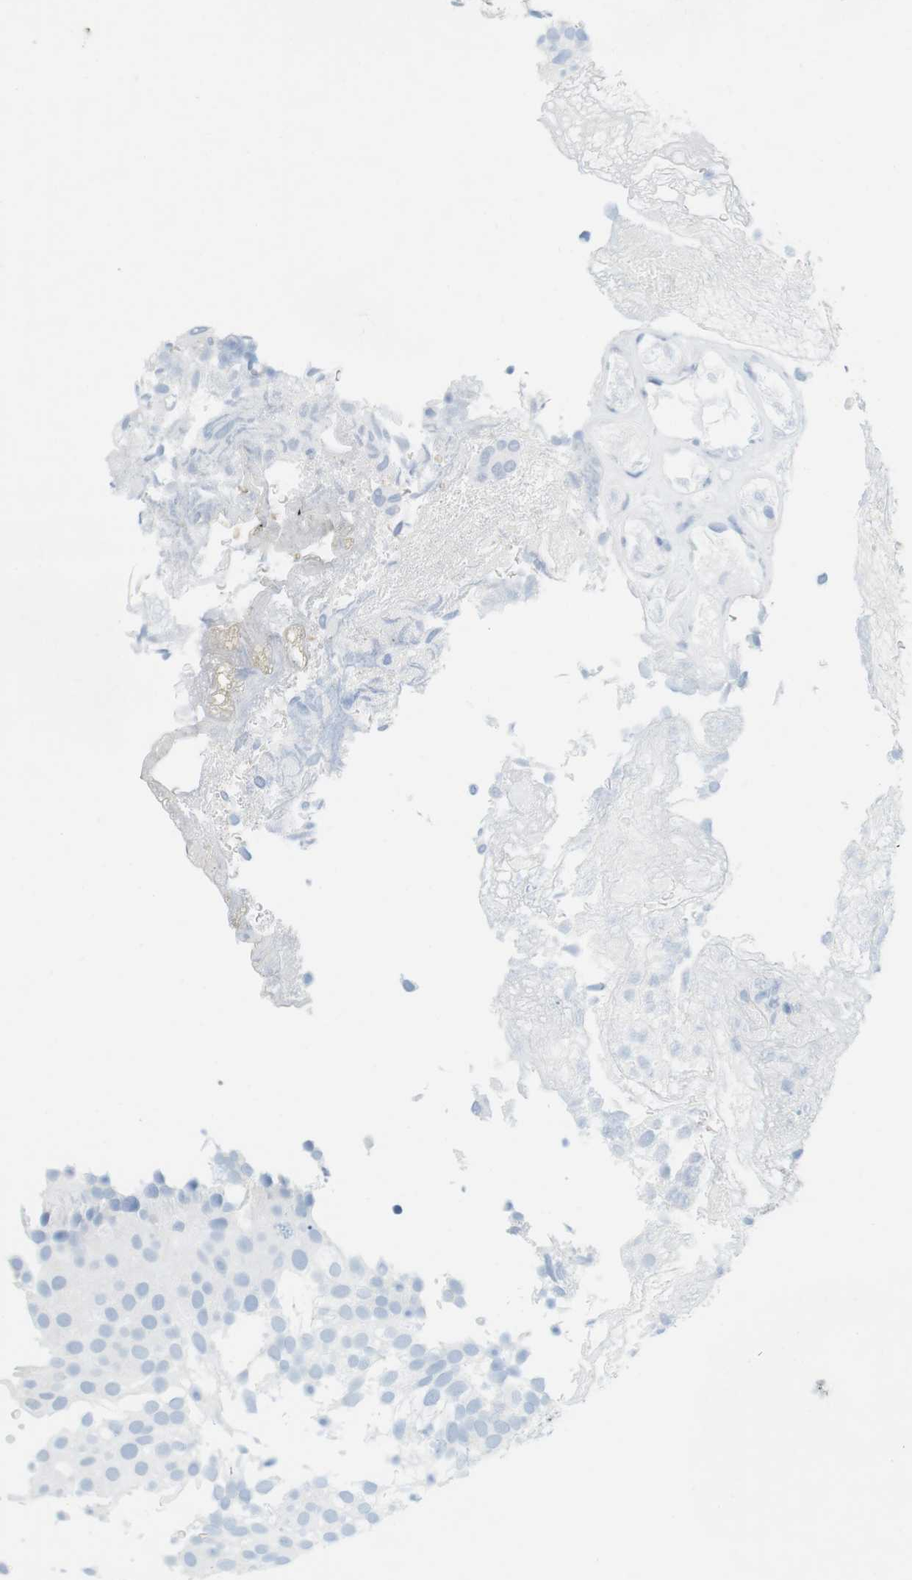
{"staining": {"intensity": "negative", "quantity": "none", "location": "none"}, "tissue": "urothelial cancer", "cell_type": "Tumor cells", "image_type": "cancer", "snomed": [{"axis": "morphology", "description": "Urothelial carcinoma, Low grade"}, {"axis": "topography", "description": "Urinary bladder"}], "caption": "Micrograph shows no protein positivity in tumor cells of low-grade urothelial carcinoma tissue.", "gene": "TNNT2", "patient": {"sex": "male", "age": 78}}